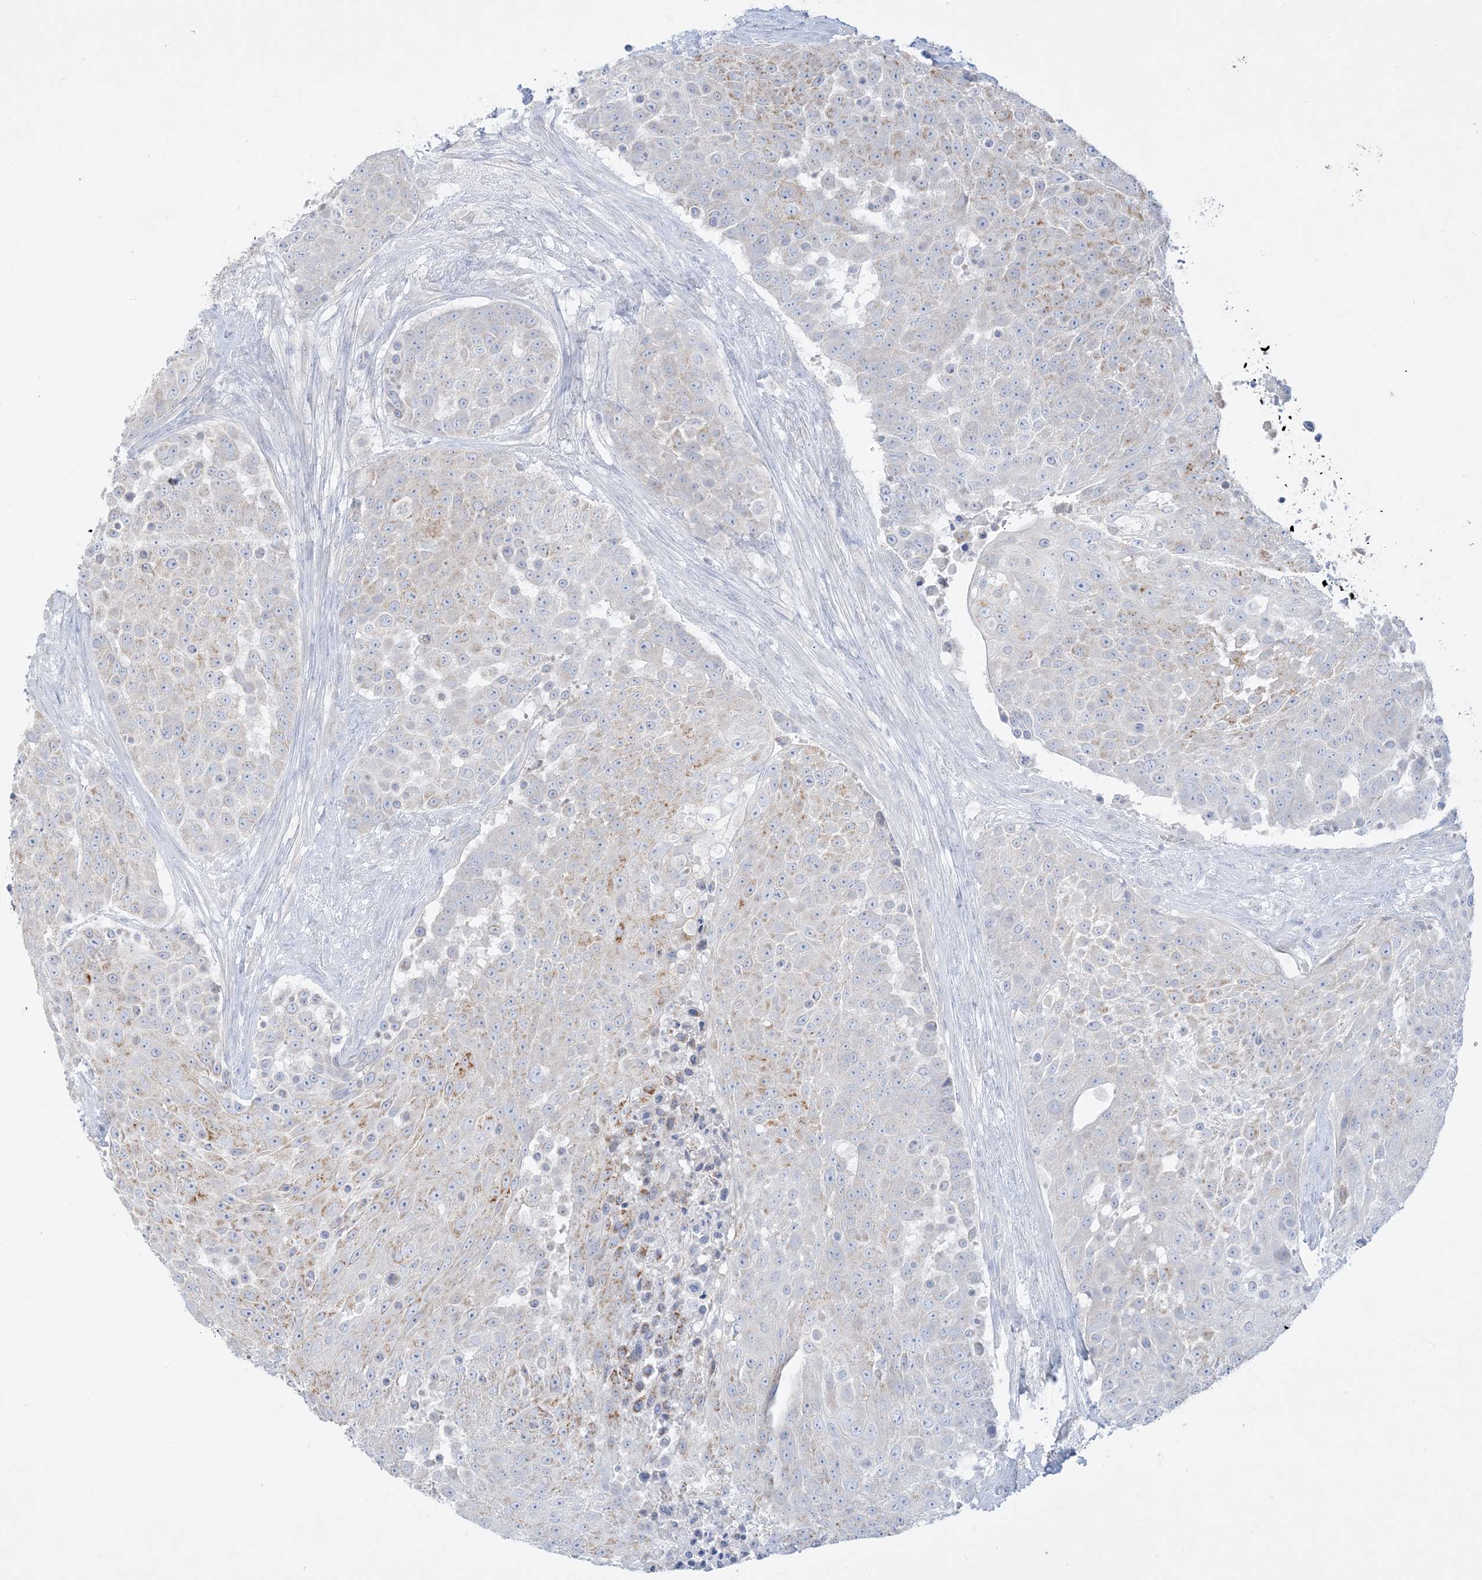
{"staining": {"intensity": "weak", "quantity": "<25%", "location": "cytoplasmic/membranous"}, "tissue": "urothelial cancer", "cell_type": "Tumor cells", "image_type": "cancer", "snomed": [{"axis": "morphology", "description": "Urothelial carcinoma, High grade"}, {"axis": "topography", "description": "Urinary bladder"}], "caption": "Tumor cells are negative for protein expression in human urothelial cancer. Nuclei are stained in blue.", "gene": "FAM184A", "patient": {"sex": "female", "age": 63}}